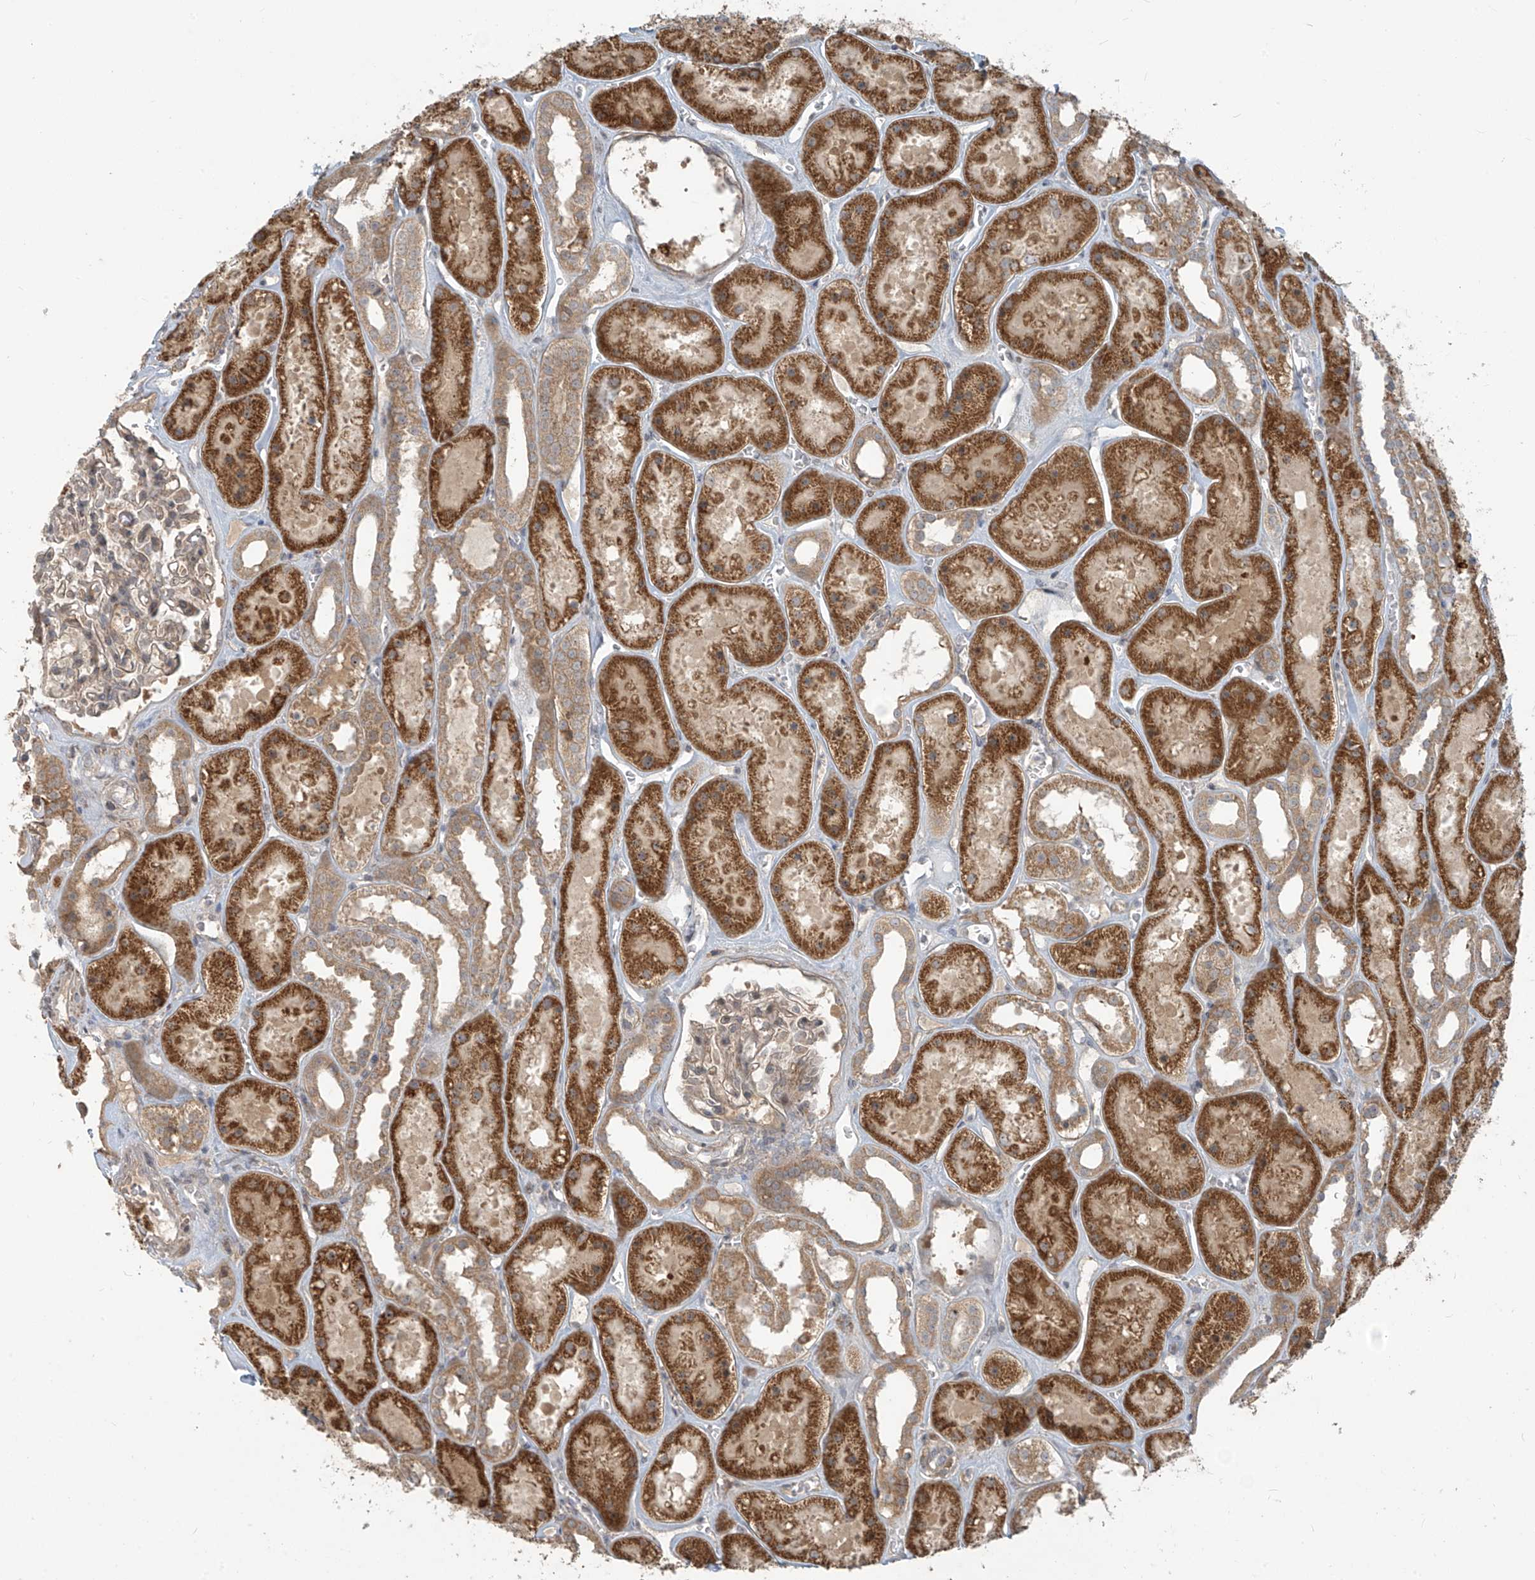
{"staining": {"intensity": "weak", "quantity": "25%-75%", "location": "cytoplasmic/membranous"}, "tissue": "kidney", "cell_type": "Cells in glomeruli", "image_type": "normal", "snomed": [{"axis": "morphology", "description": "Normal tissue, NOS"}, {"axis": "topography", "description": "Kidney"}], "caption": "IHC of normal kidney shows low levels of weak cytoplasmic/membranous expression in approximately 25%-75% of cells in glomeruli. The staining is performed using DAB brown chromogen to label protein expression. The nuclei are counter-stained blue using hematoxylin.", "gene": "KATNIP", "patient": {"sex": "female", "age": 41}}